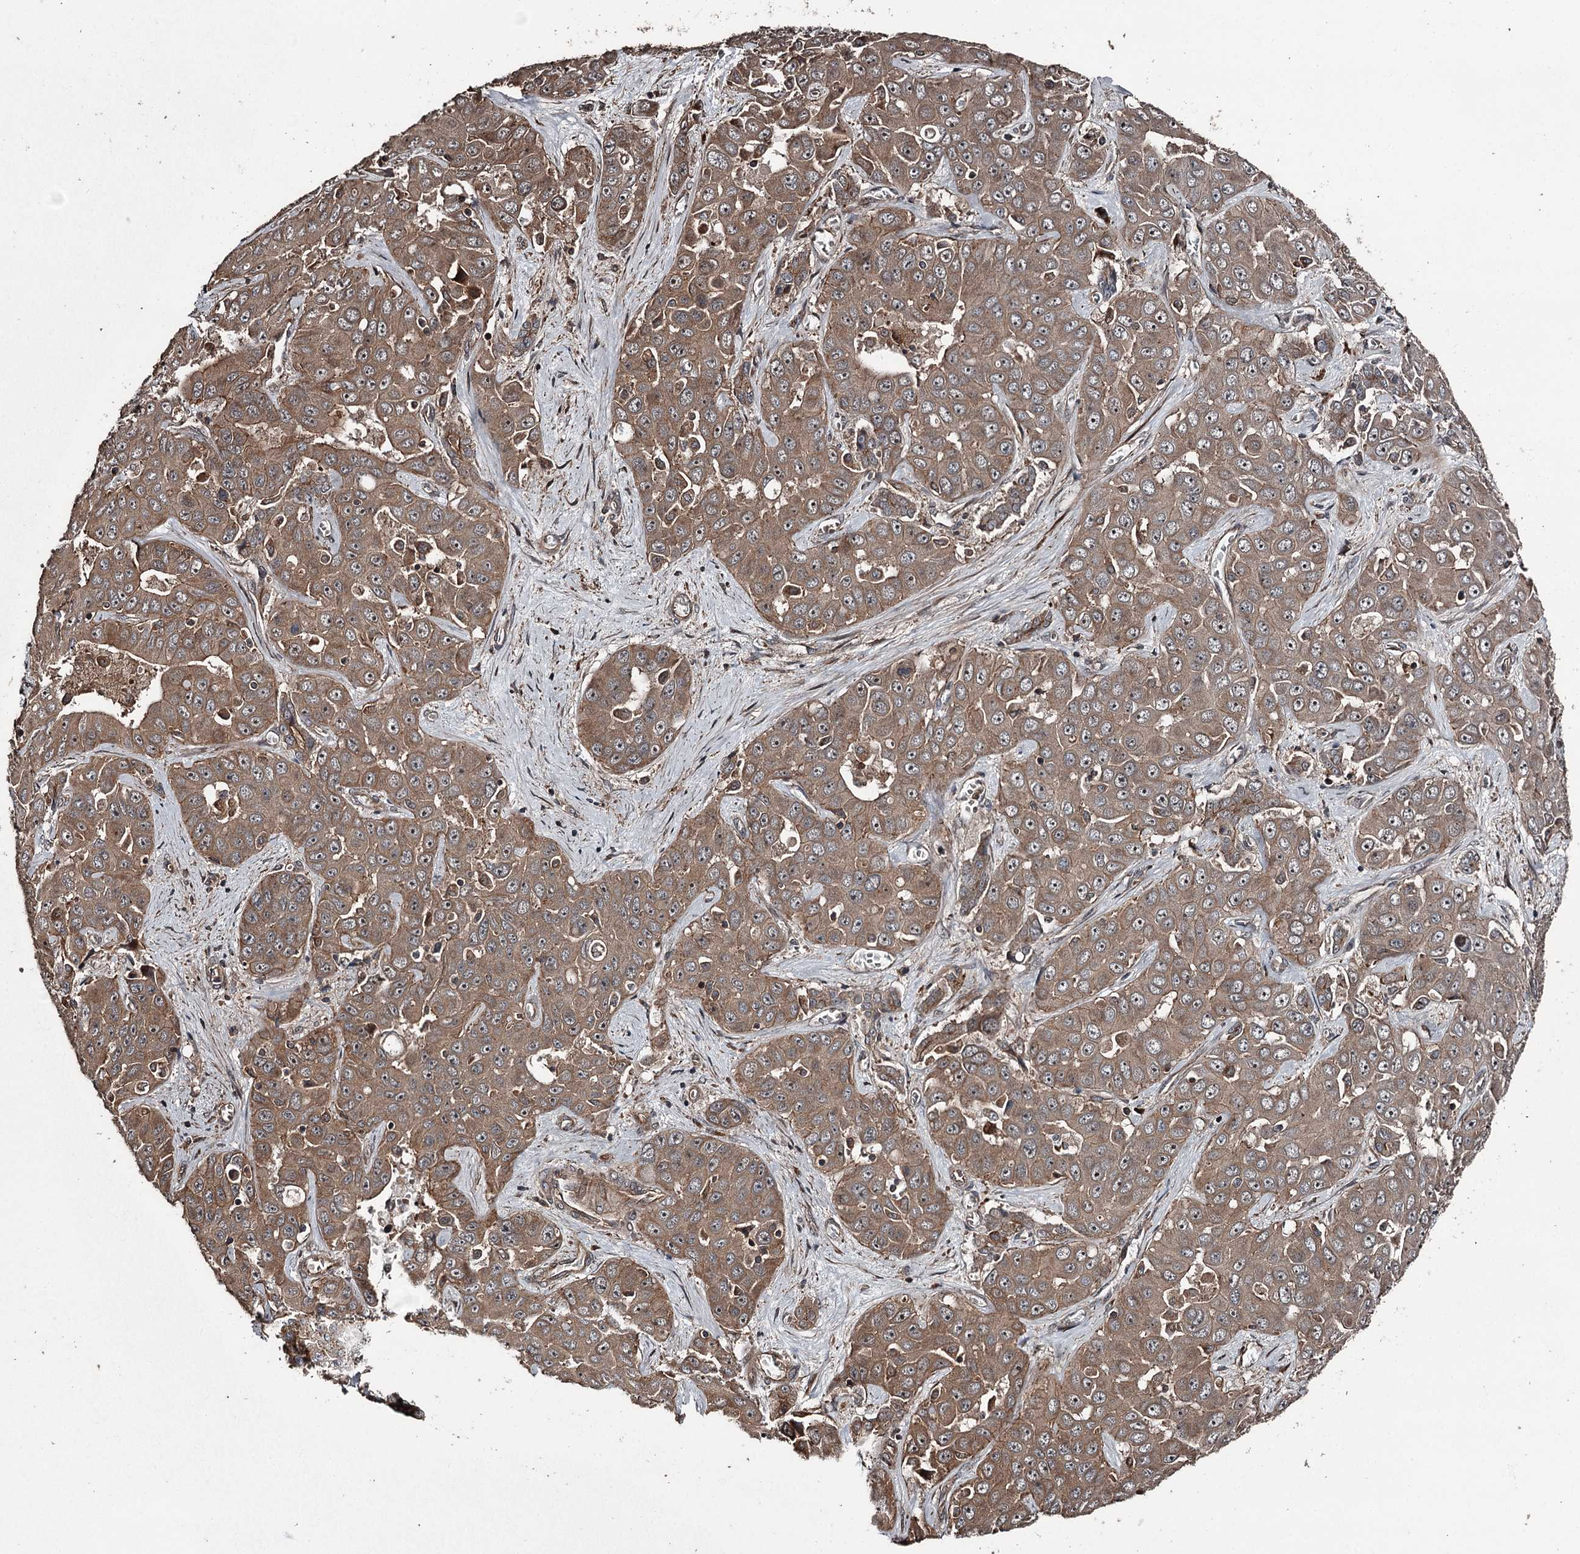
{"staining": {"intensity": "moderate", "quantity": ">75%", "location": "cytoplasmic/membranous"}, "tissue": "liver cancer", "cell_type": "Tumor cells", "image_type": "cancer", "snomed": [{"axis": "morphology", "description": "Cholangiocarcinoma"}, {"axis": "topography", "description": "Liver"}], "caption": "A photomicrograph of liver cholangiocarcinoma stained for a protein exhibits moderate cytoplasmic/membranous brown staining in tumor cells.", "gene": "RAB21", "patient": {"sex": "female", "age": 52}}